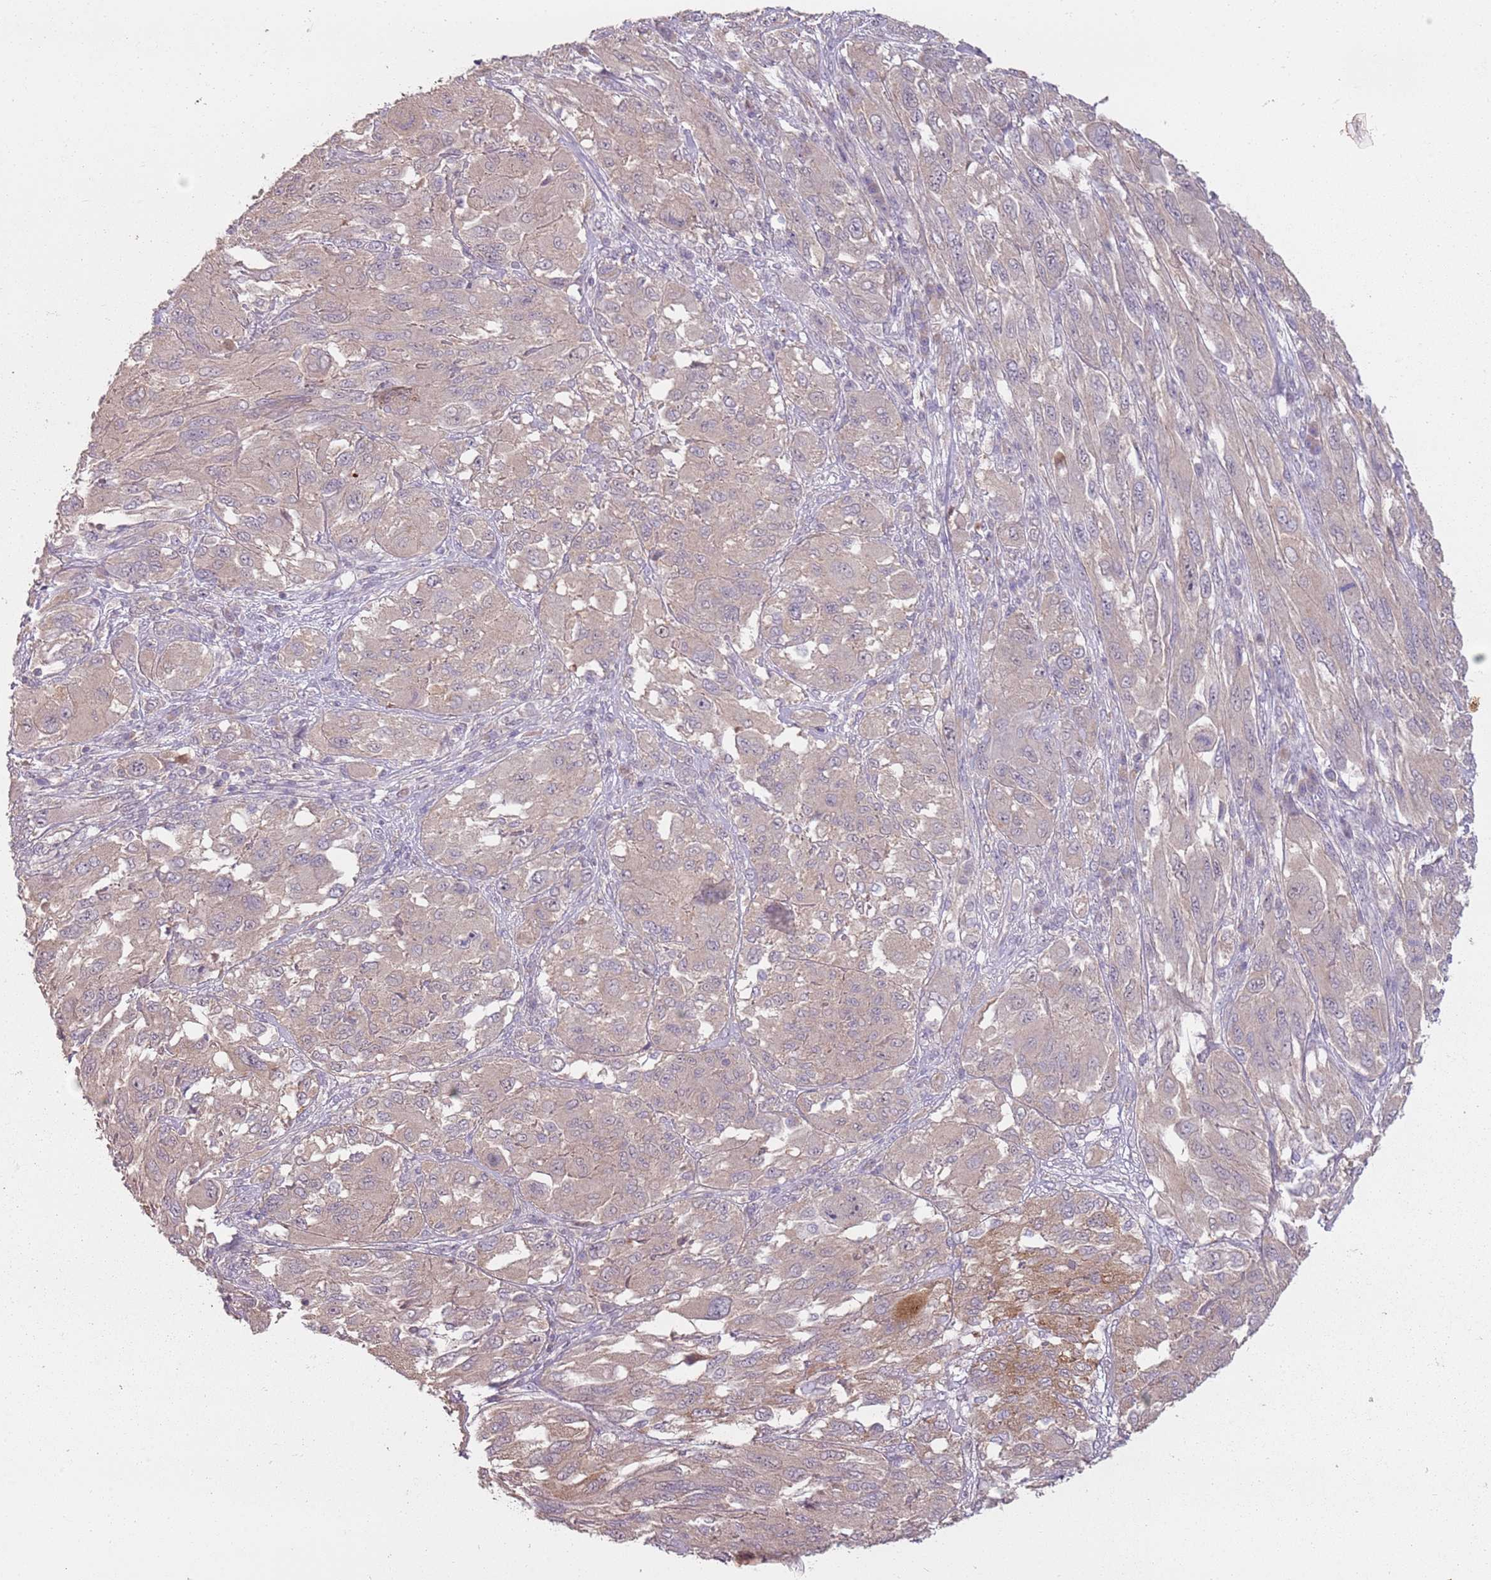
{"staining": {"intensity": "moderate", "quantity": "<25%", "location": "cytoplasmic/membranous"}, "tissue": "melanoma", "cell_type": "Tumor cells", "image_type": "cancer", "snomed": [{"axis": "morphology", "description": "Malignant melanoma, NOS"}, {"axis": "topography", "description": "Skin"}], "caption": "Malignant melanoma tissue displays moderate cytoplasmic/membranous expression in approximately <25% of tumor cells, visualized by immunohistochemistry.", "gene": "TEKT4", "patient": {"sex": "female", "age": 91}}